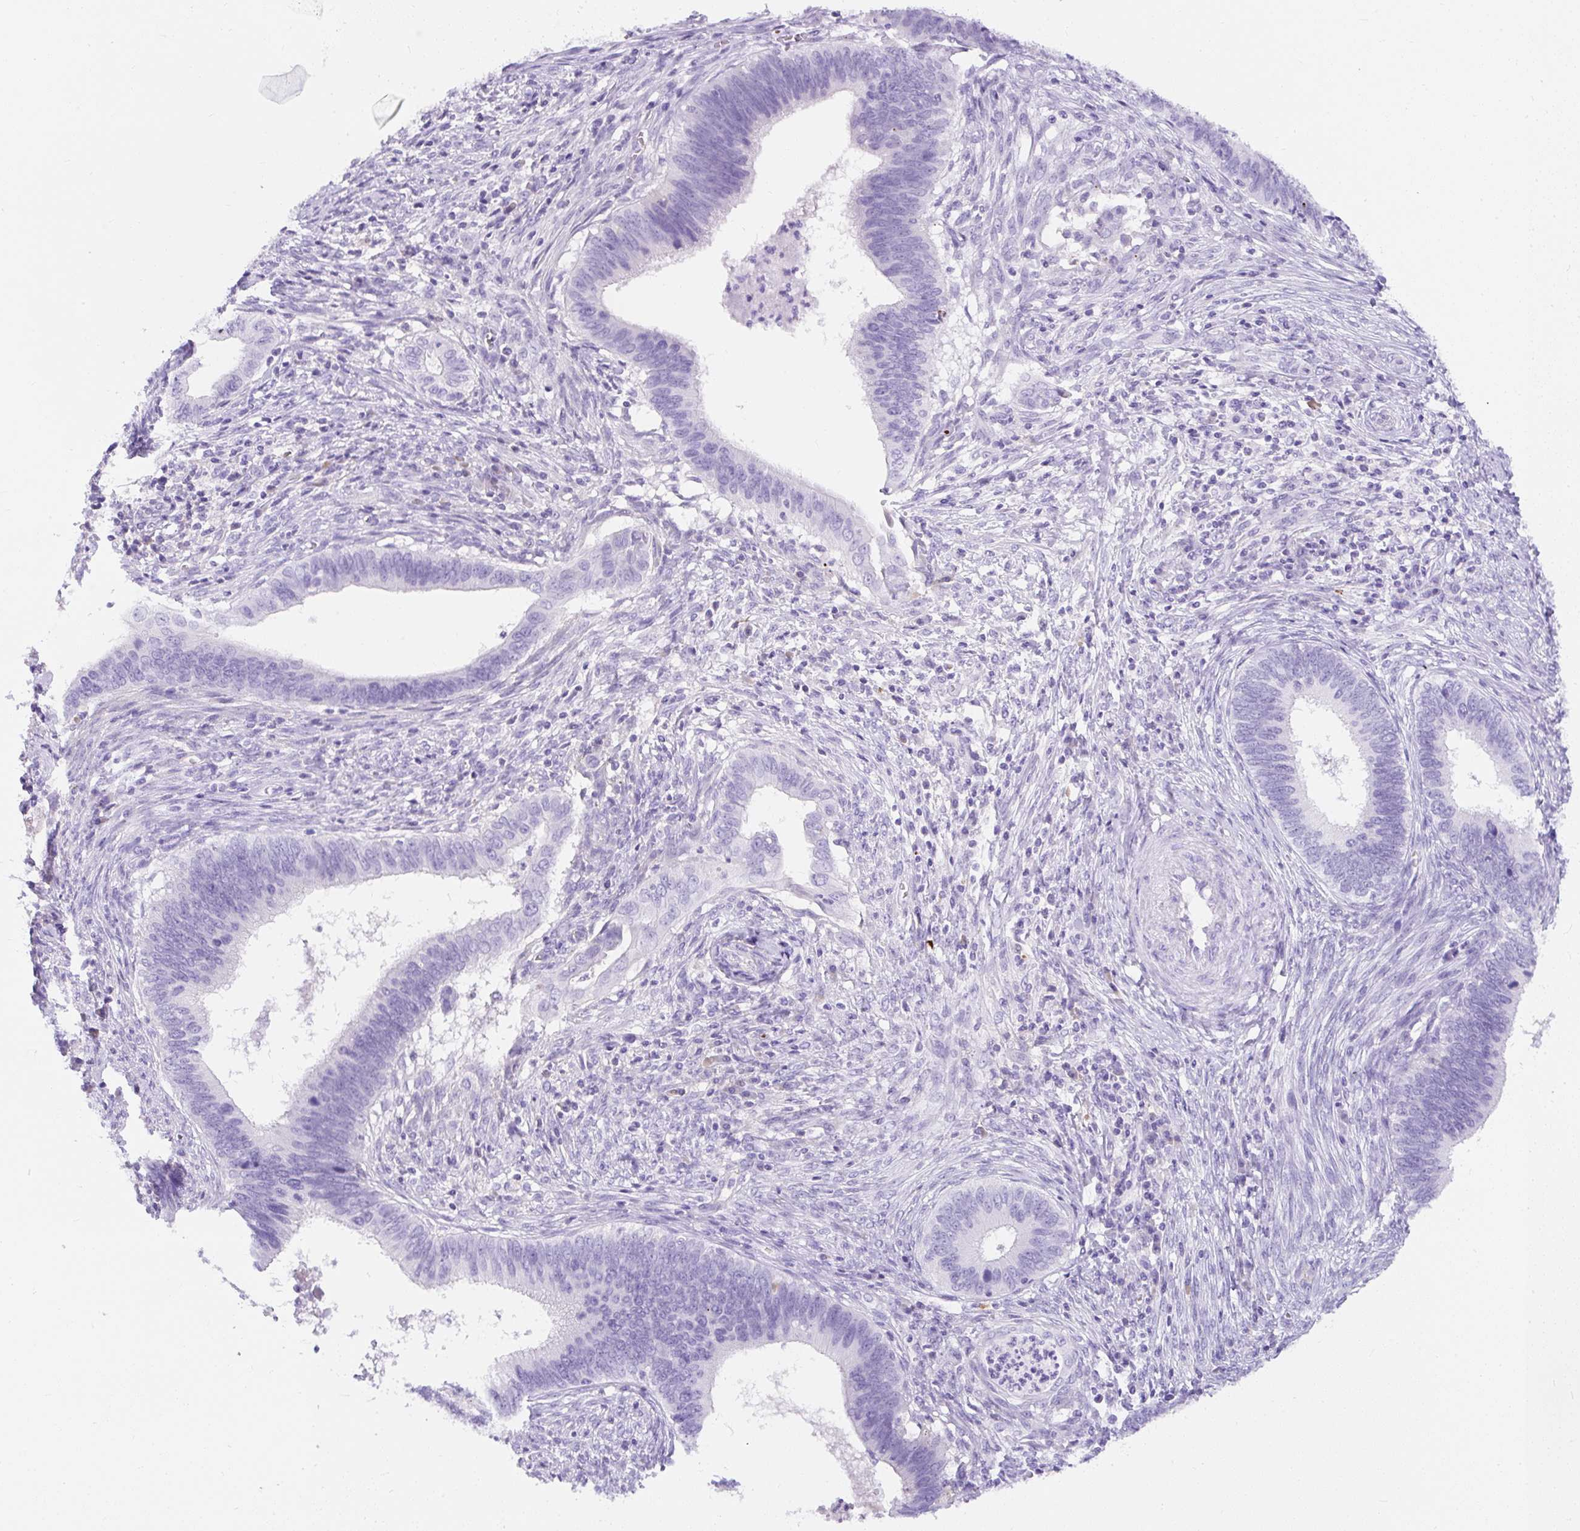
{"staining": {"intensity": "negative", "quantity": "none", "location": "none"}, "tissue": "cervical cancer", "cell_type": "Tumor cells", "image_type": "cancer", "snomed": [{"axis": "morphology", "description": "Adenocarcinoma, NOS"}, {"axis": "topography", "description": "Cervix"}], "caption": "Immunohistochemistry (IHC) histopathology image of human adenocarcinoma (cervical) stained for a protein (brown), which shows no expression in tumor cells. The staining was performed using DAB (3,3'-diaminobenzidine) to visualize the protein expression in brown, while the nuclei were stained in blue with hematoxylin (Magnification: 20x).", "gene": "APOC4-APOC2", "patient": {"sex": "female", "age": 42}}